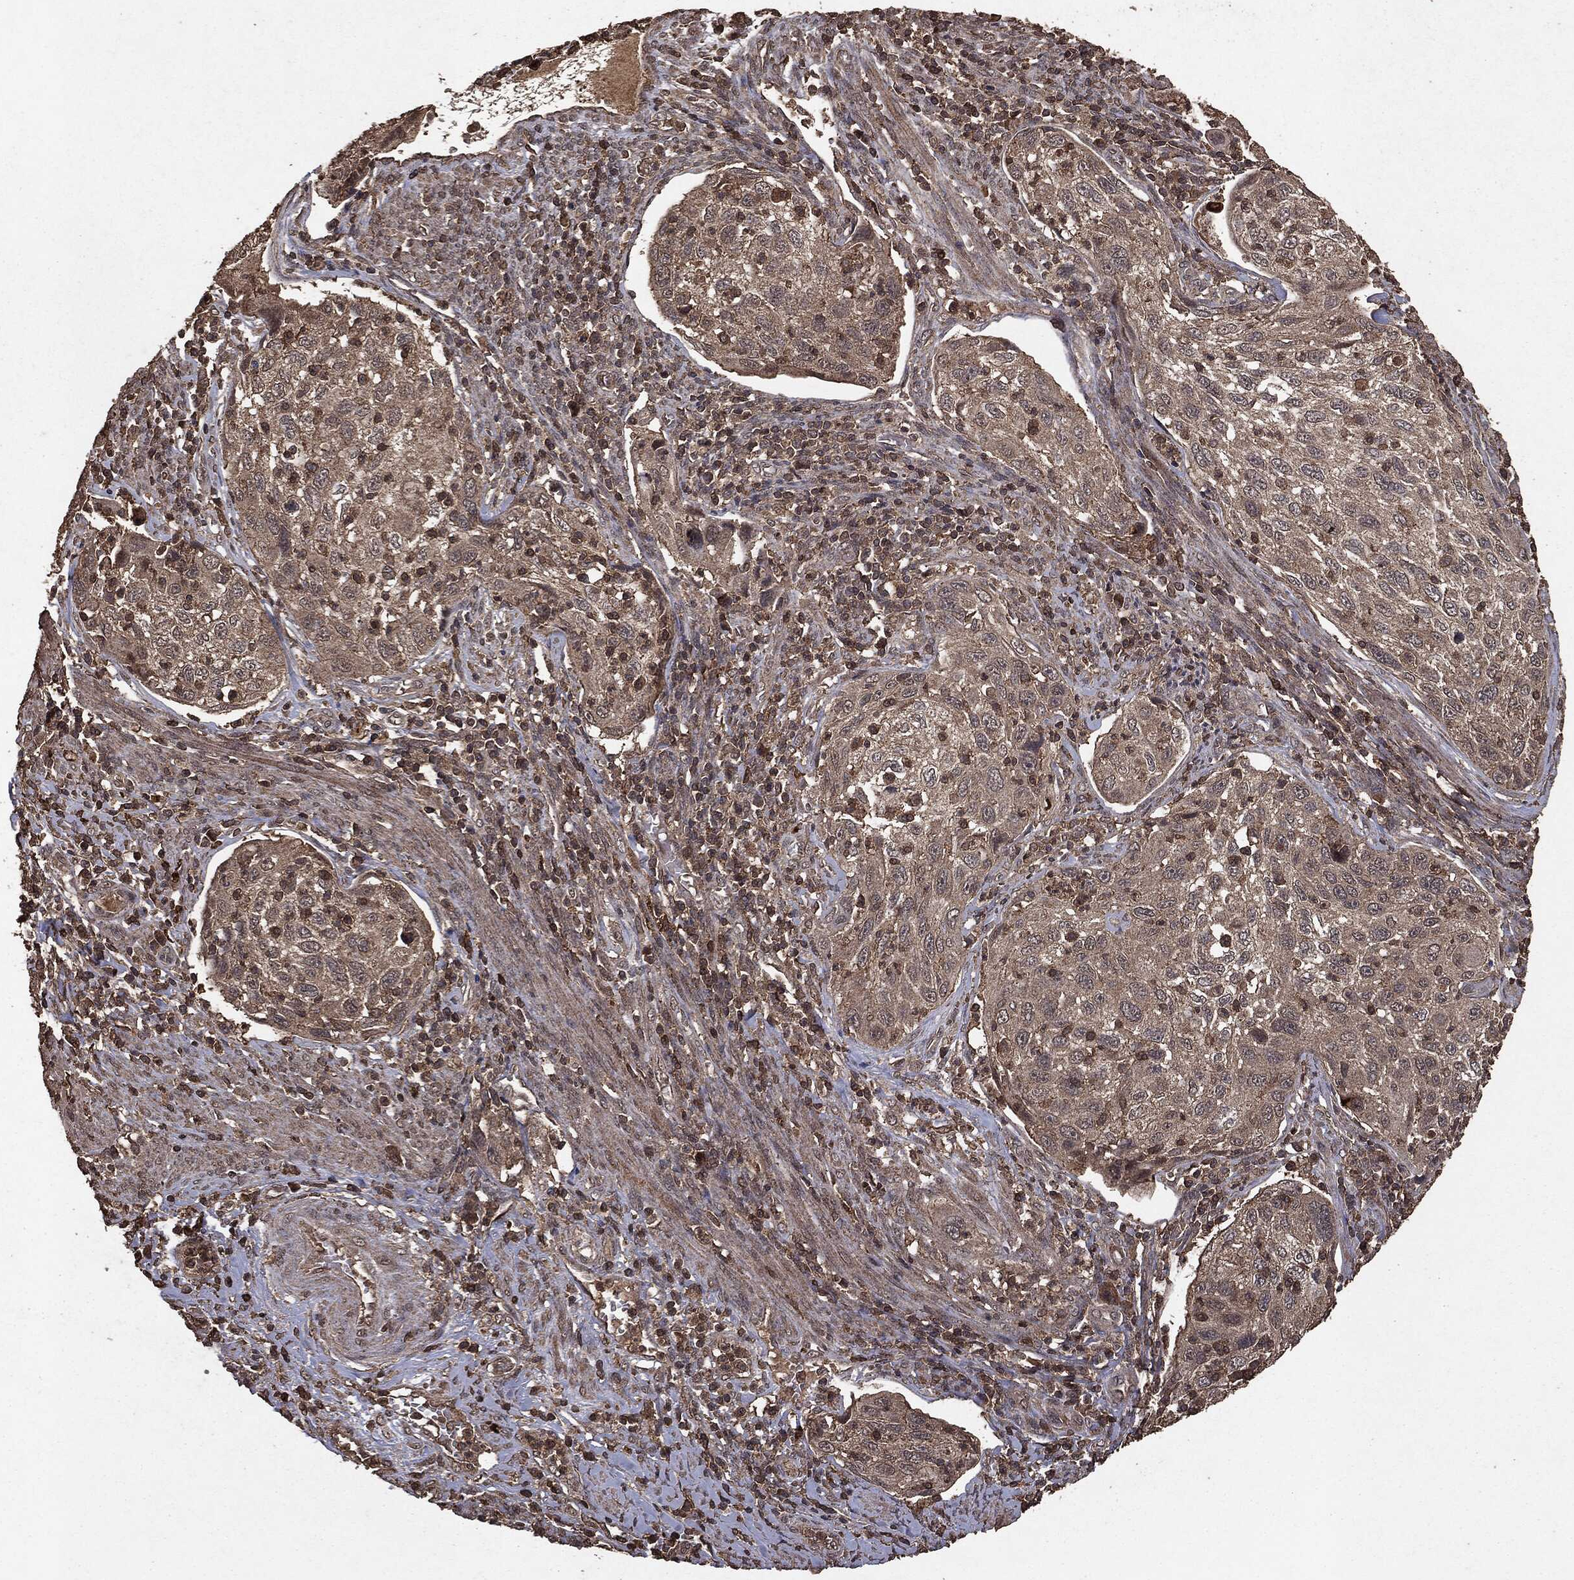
{"staining": {"intensity": "negative", "quantity": "none", "location": "none"}, "tissue": "cervical cancer", "cell_type": "Tumor cells", "image_type": "cancer", "snomed": [{"axis": "morphology", "description": "Squamous cell carcinoma, NOS"}, {"axis": "topography", "description": "Cervix"}], "caption": "A high-resolution histopathology image shows immunohistochemistry staining of squamous cell carcinoma (cervical), which exhibits no significant expression in tumor cells.", "gene": "NME1", "patient": {"sex": "female", "age": 70}}